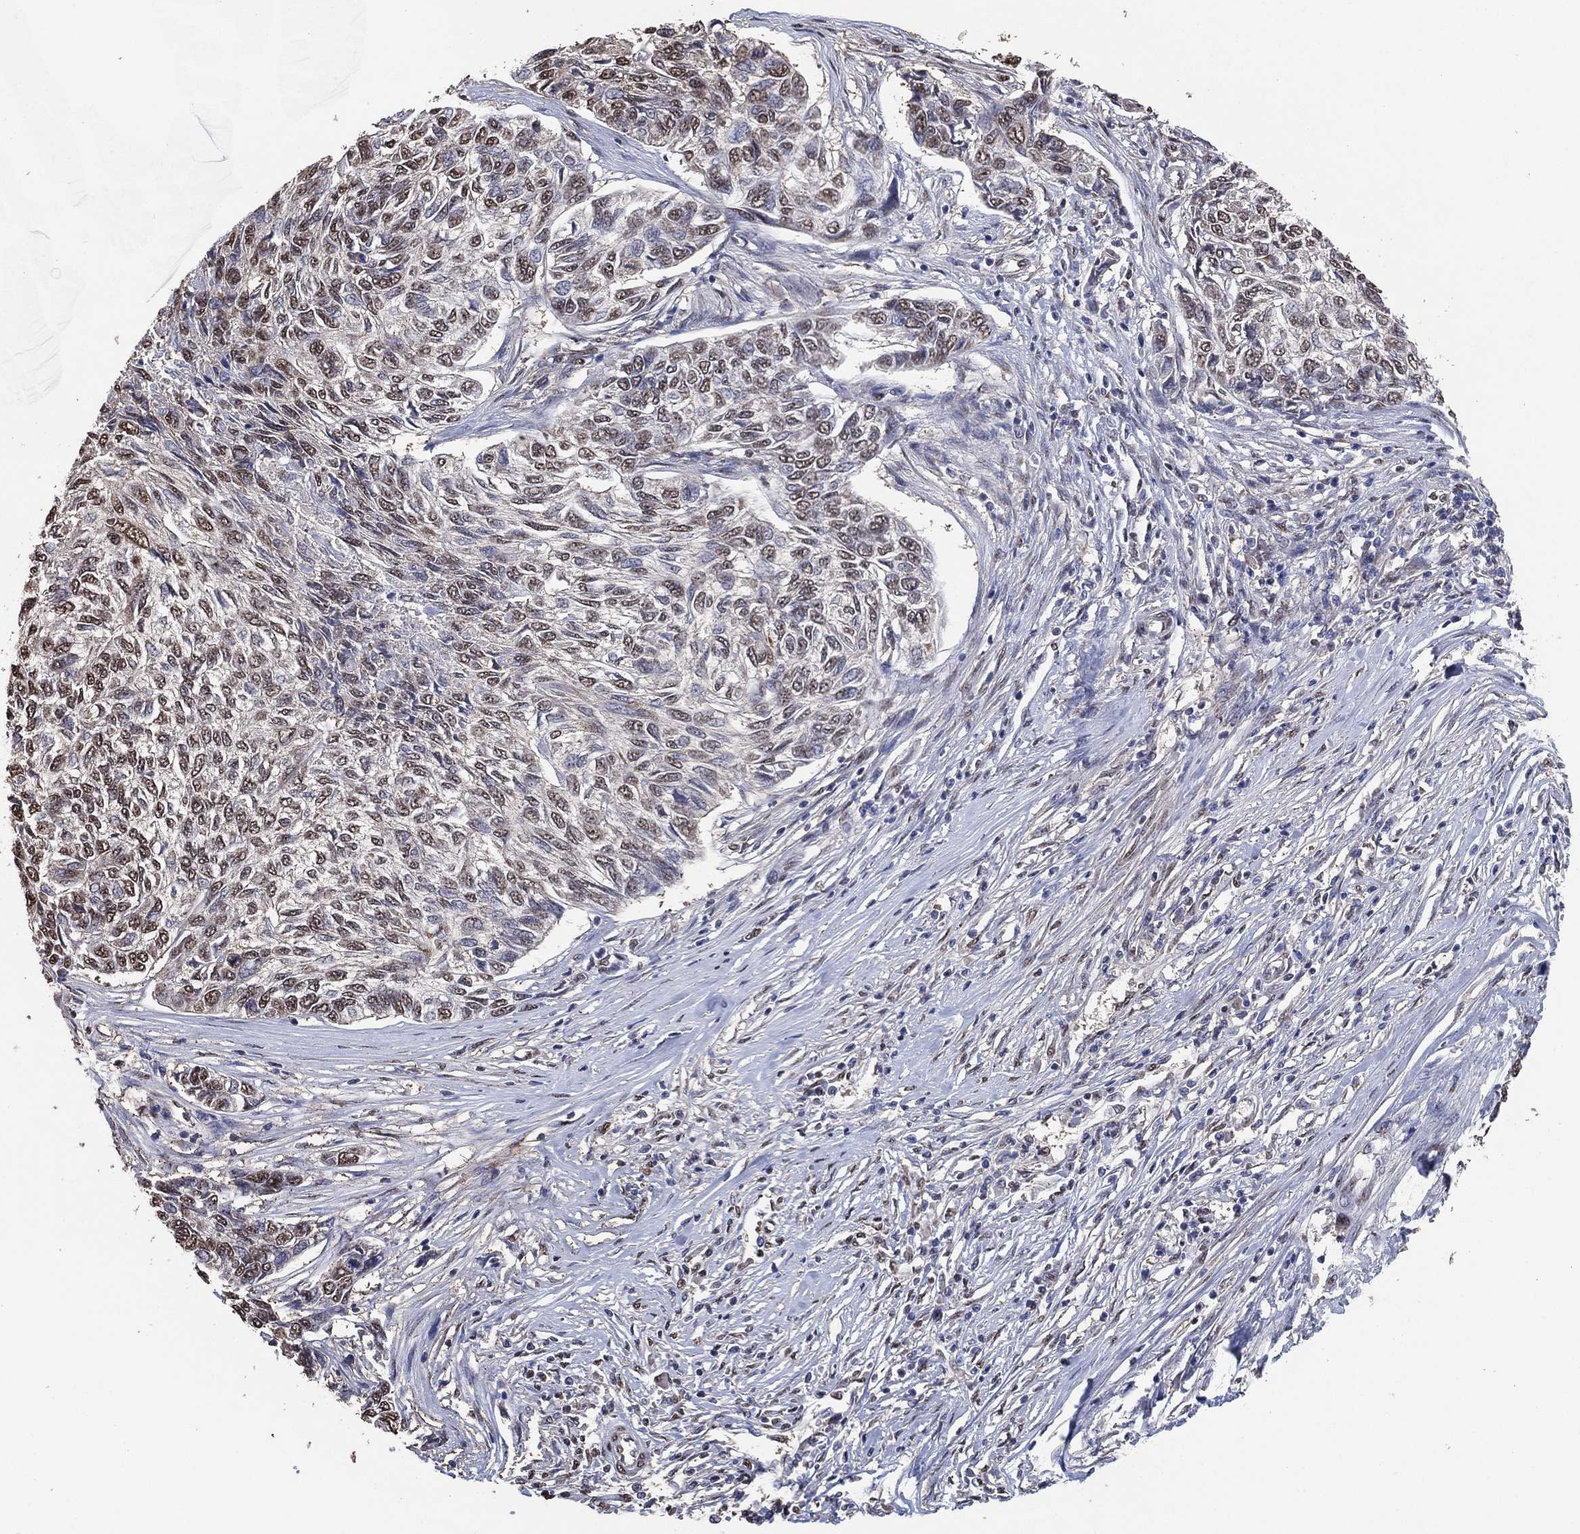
{"staining": {"intensity": "weak", "quantity": "<25%", "location": "nuclear"}, "tissue": "skin cancer", "cell_type": "Tumor cells", "image_type": "cancer", "snomed": [{"axis": "morphology", "description": "Basal cell carcinoma"}, {"axis": "topography", "description": "Skin"}], "caption": "This is a micrograph of immunohistochemistry staining of skin basal cell carcinoma, which shows no staining in tumor cells. (Brightfield microscopy of DAB (3,3'-diaminobenzidine) immunohistochemistry at high magnification).", "gene": "ALDH7A1", "patient": {"sex": "female", "age": 65}}